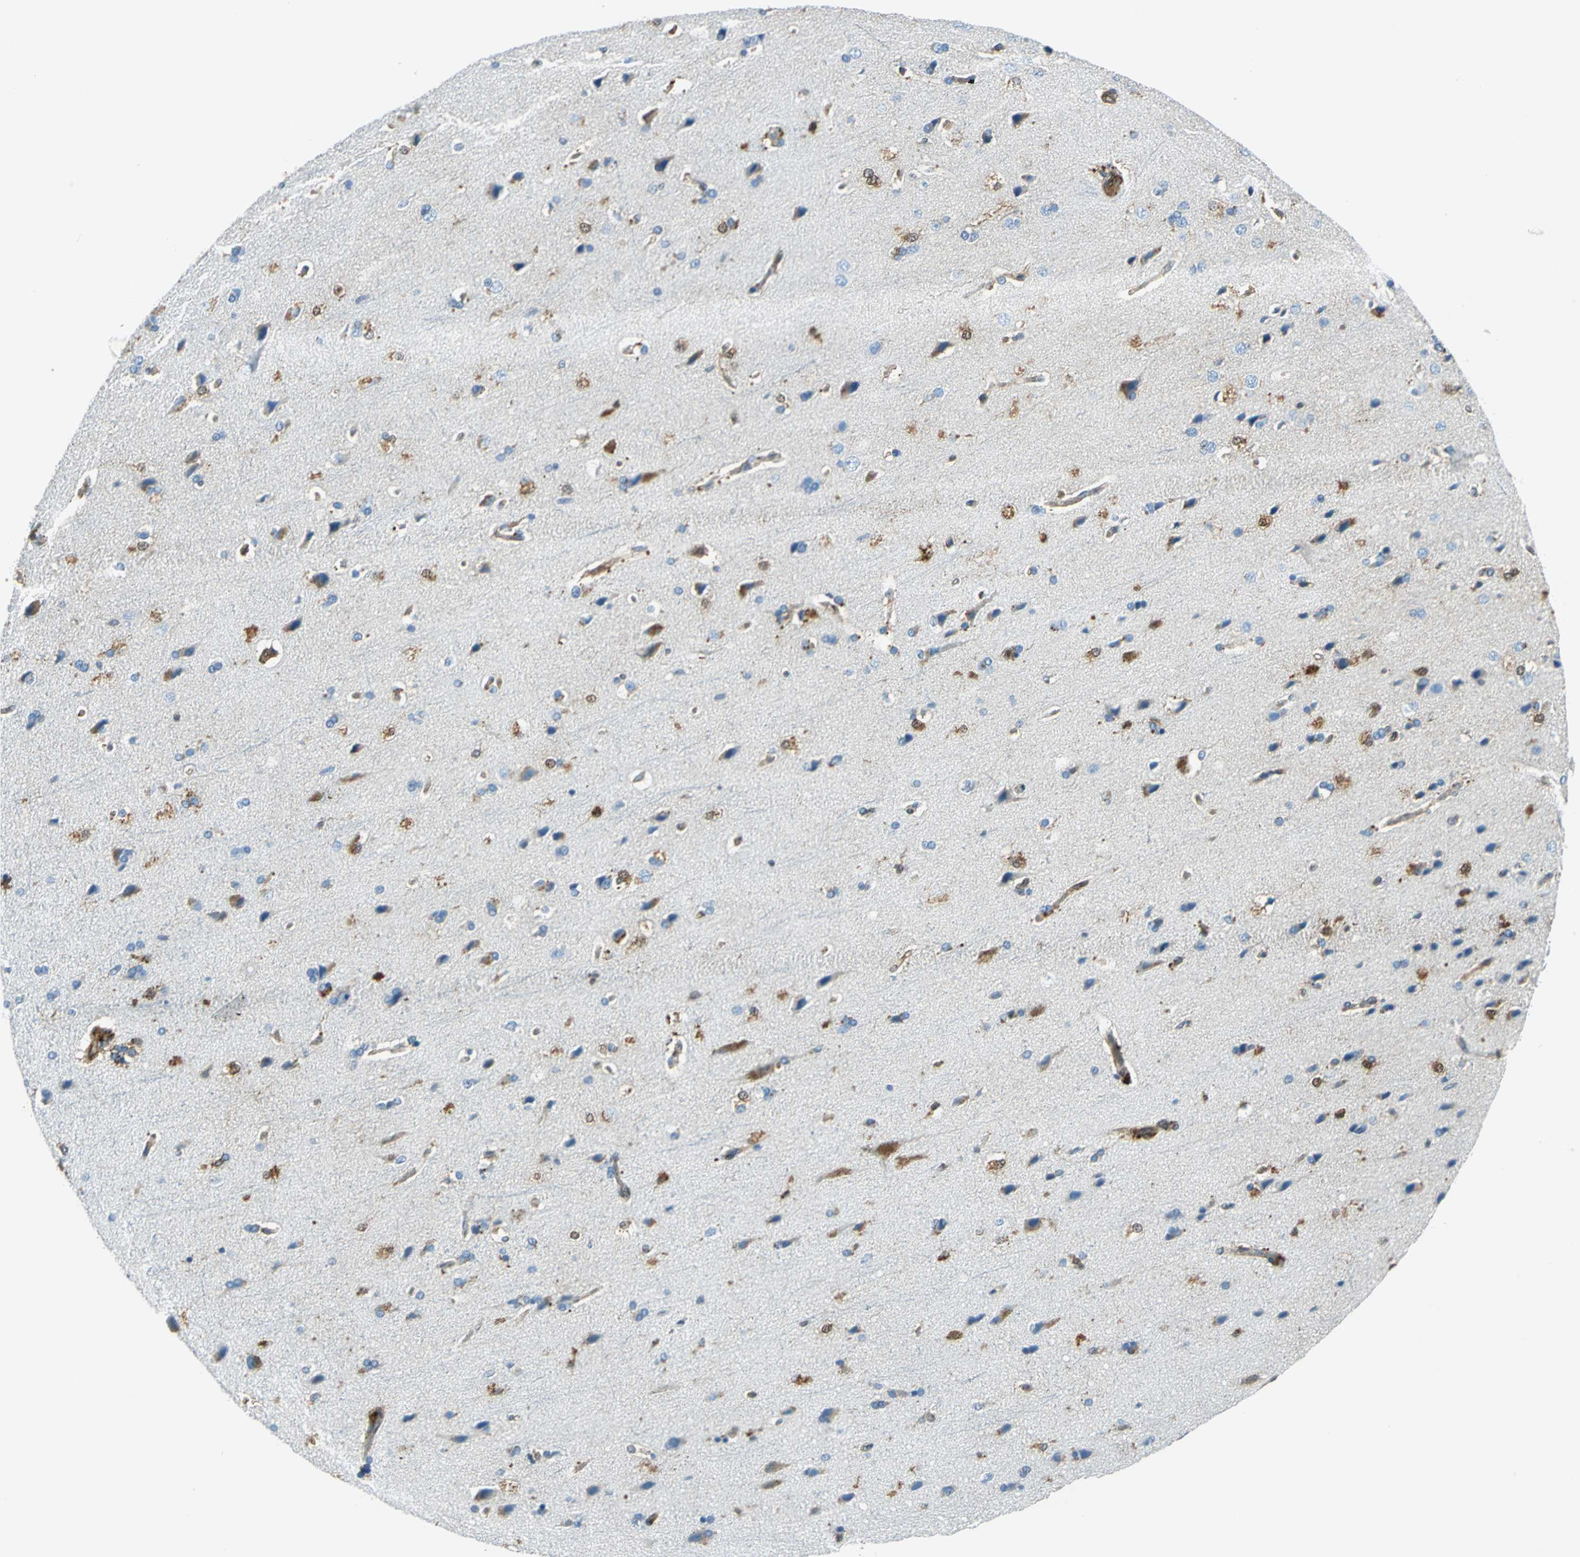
{"staining": {"intensity": "moderate", "quantity": "<25%", "location": "cytoplasmic/membranous"}, "tissue": "cerebral cortex", "cell_type": "Endothelial cells", "image_type": "normal", "snomed": [{"axis": "morphology", "description": "Normal tissue, NOS"}, {"axis": "topography", "description": "Cerebral cortex"}], "caption": "The photomicrograph reveals a brown stain indicating the presence of a protein in the cytoplasmic/membranous of endothelial cells in cerebral cortex.", "gene": "HSPB1", "patient": {"sex": "male", "age": 62}}